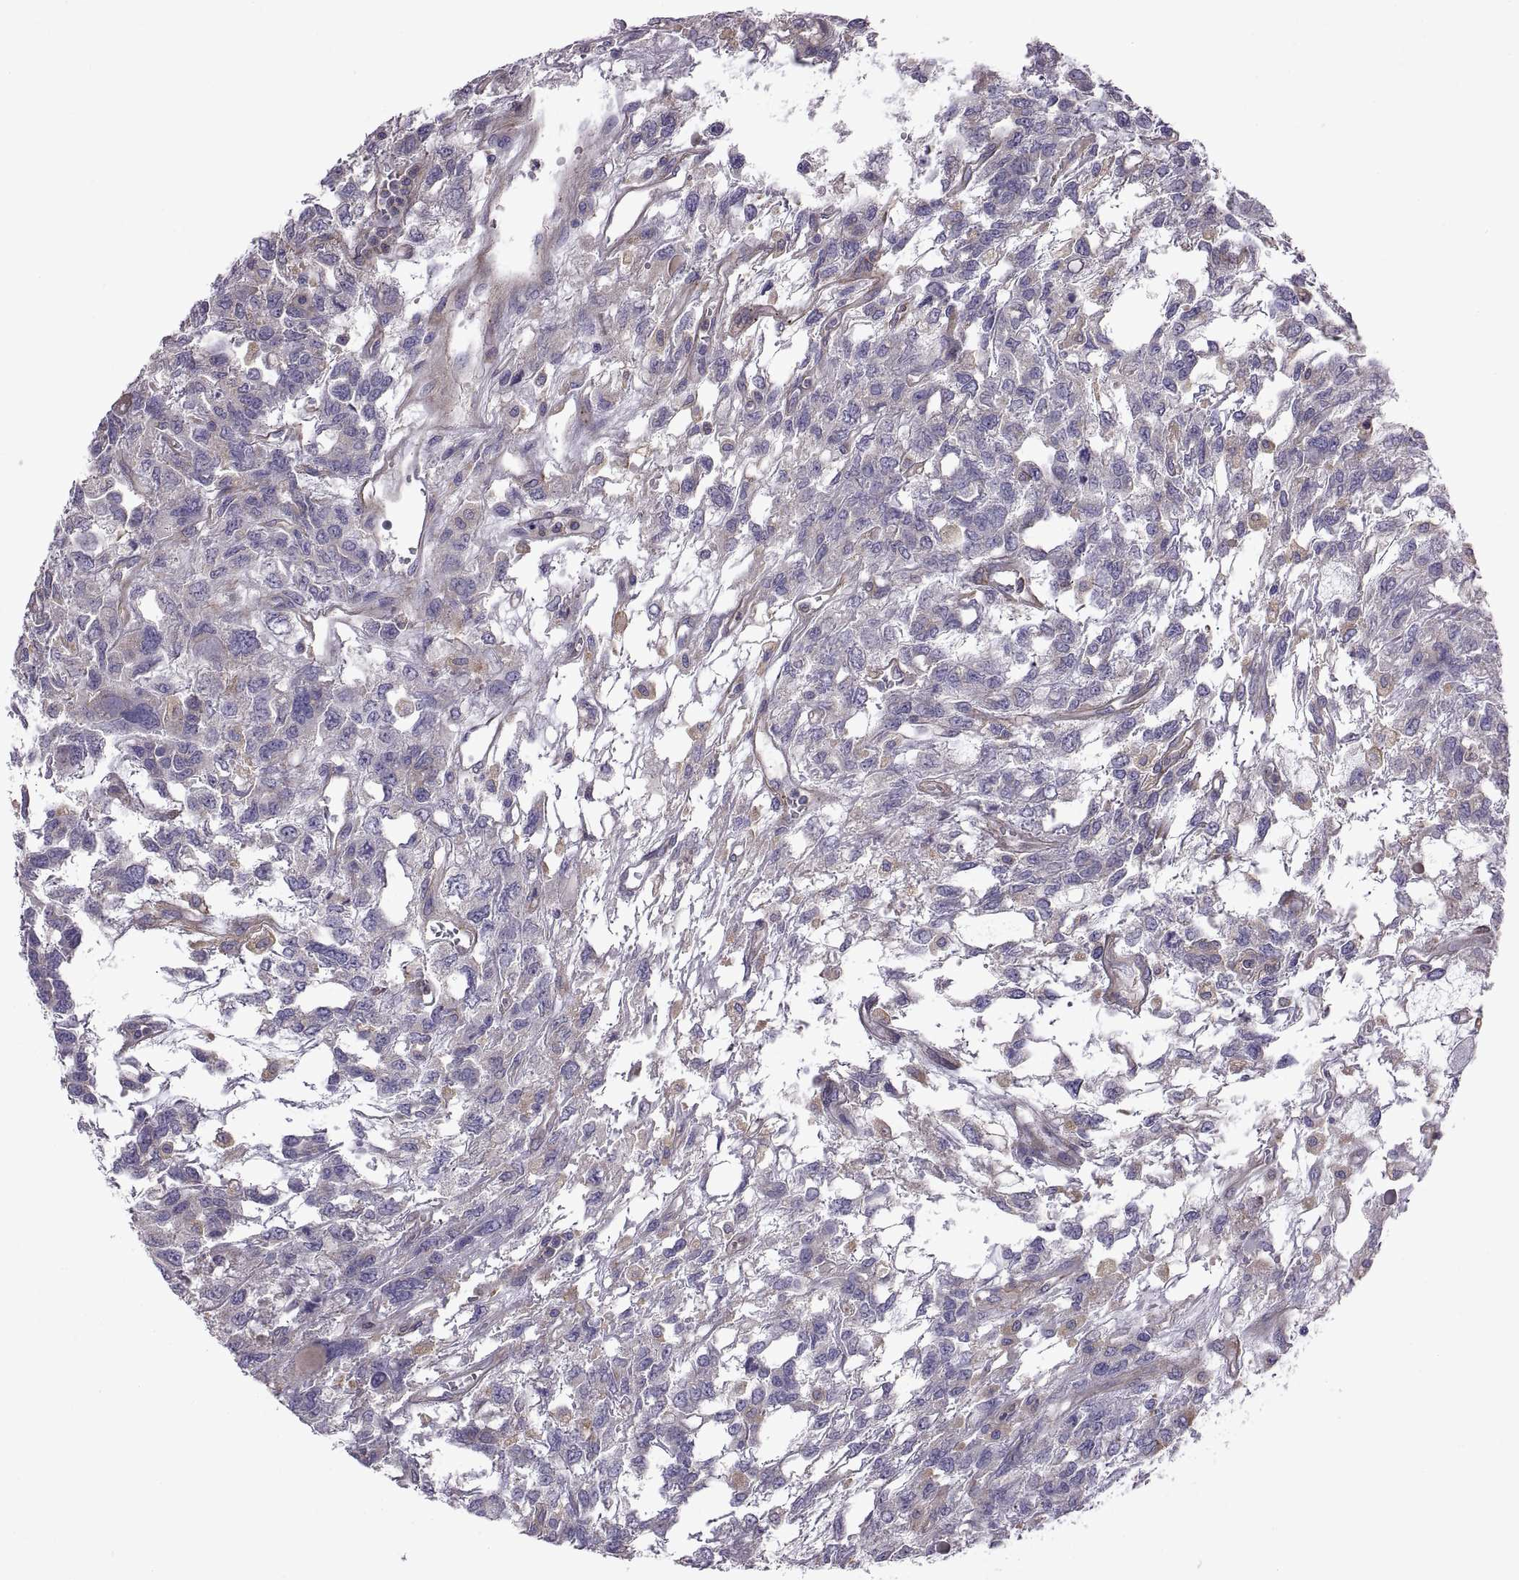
{"staining": {"intensity": "negative", "quantity": "none", "location": "none"}, "tissue": "testis cancer", "cell_type": "Tumor cells", "image_type": "cancer", "snomed": [{"axis": "morphology", "description": "Seminoma, NOS"}, {"axis": "topography", "description": "Testis"}], "caption": "High power microscopy image of an IHC histopathology image of testis seminoma, revealing no significant expression in tumor cells. Nuclei are stained in blue.", "gene": "ARSL", "patient": {"sex": "male", "age": 52}}